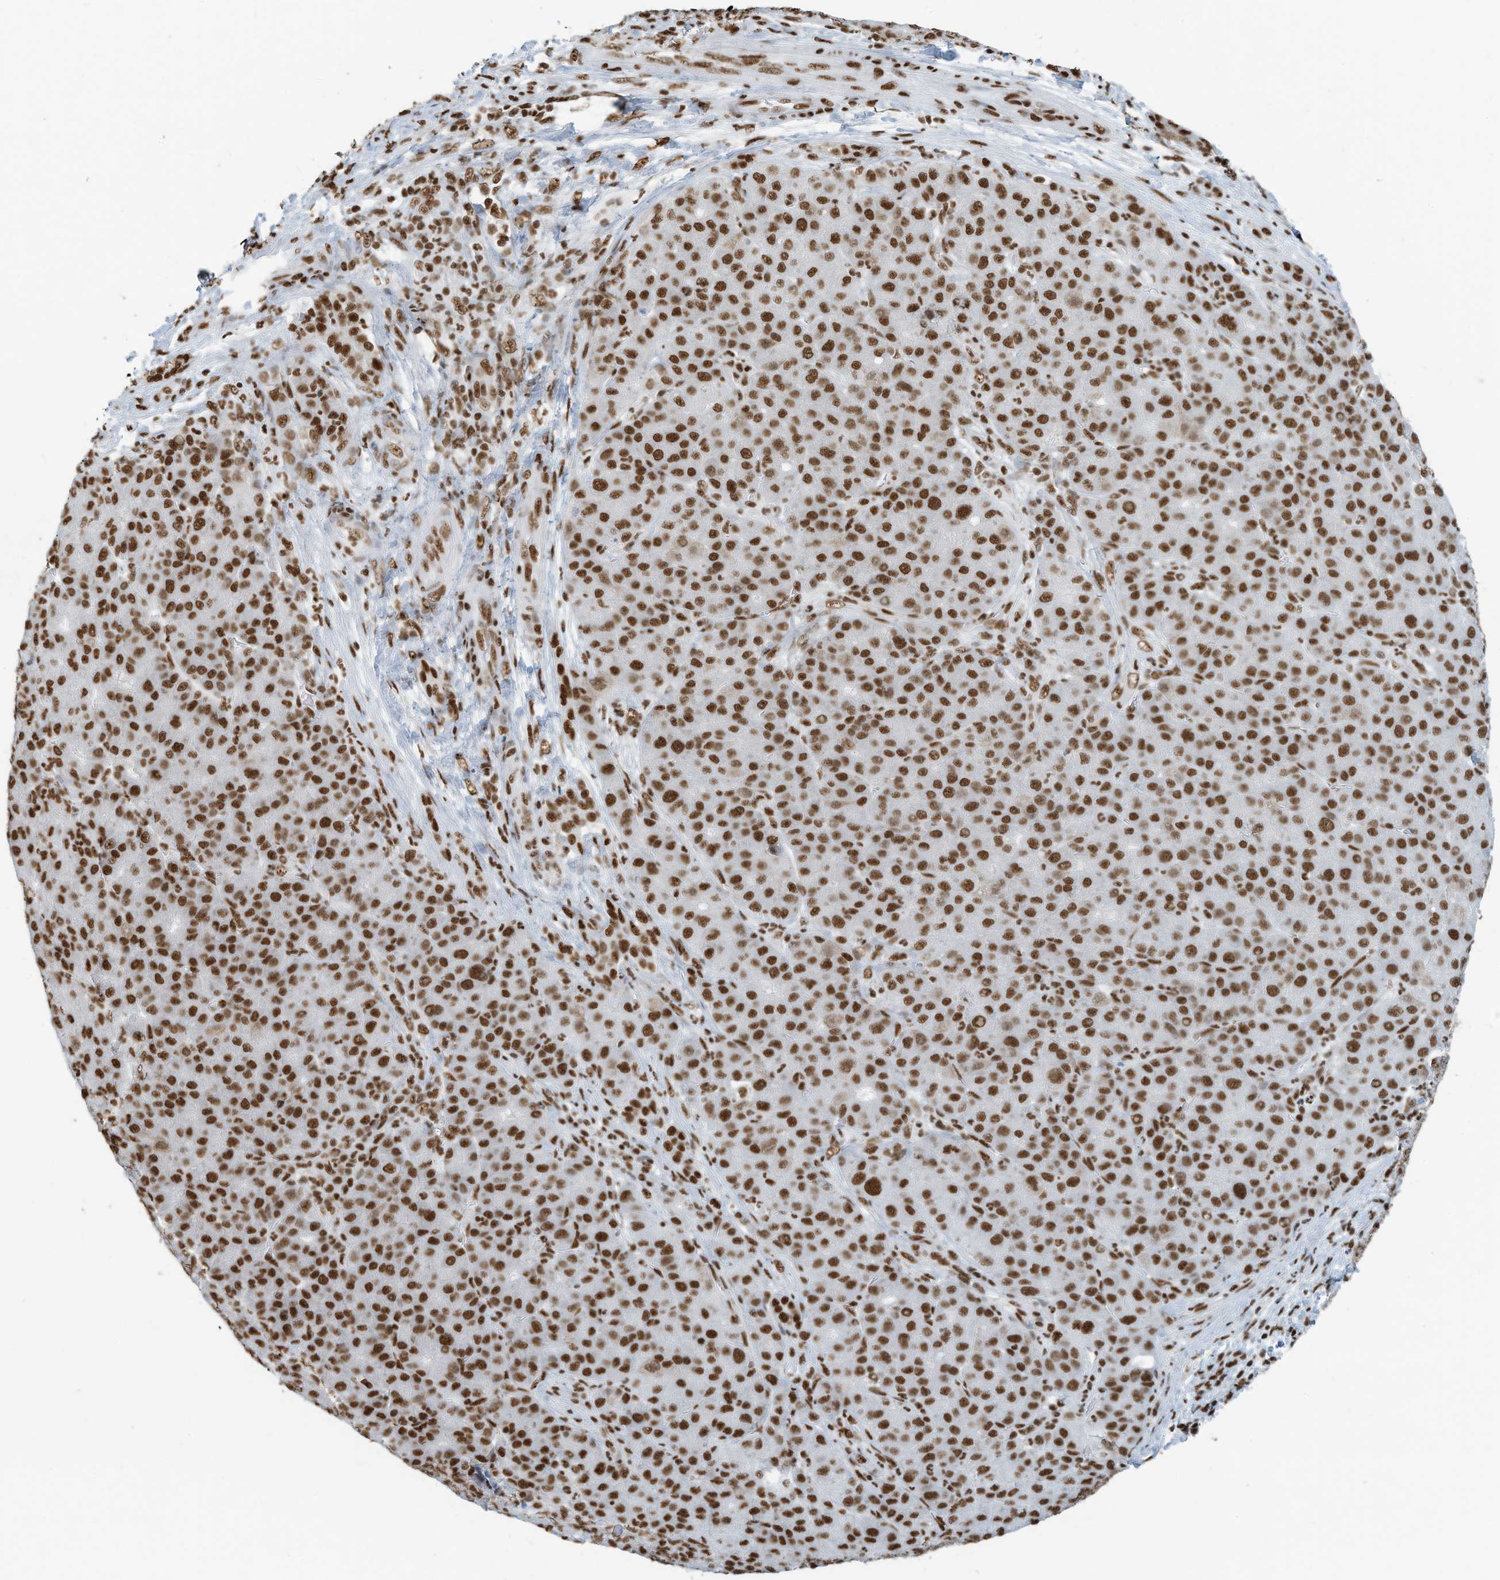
{"staining": {"intensity": "strong", "quantity": ">75%", "location": "nuclear"}, "tissue": "liver cancer", "cell_type": "Tumor cells", "image_type": "cancer", "snomed": [{"axis": "morphology", "description": "Carcinoma, Hepatocellular, NOS"}, {"axis": "topography", "description": "Liver"}], "caption": "Liver cancer stained with a protein marker demonstrates strong staining in tumor cells.", "gene": "SARNP", "patient": {"sex": "male", "age": 65}}